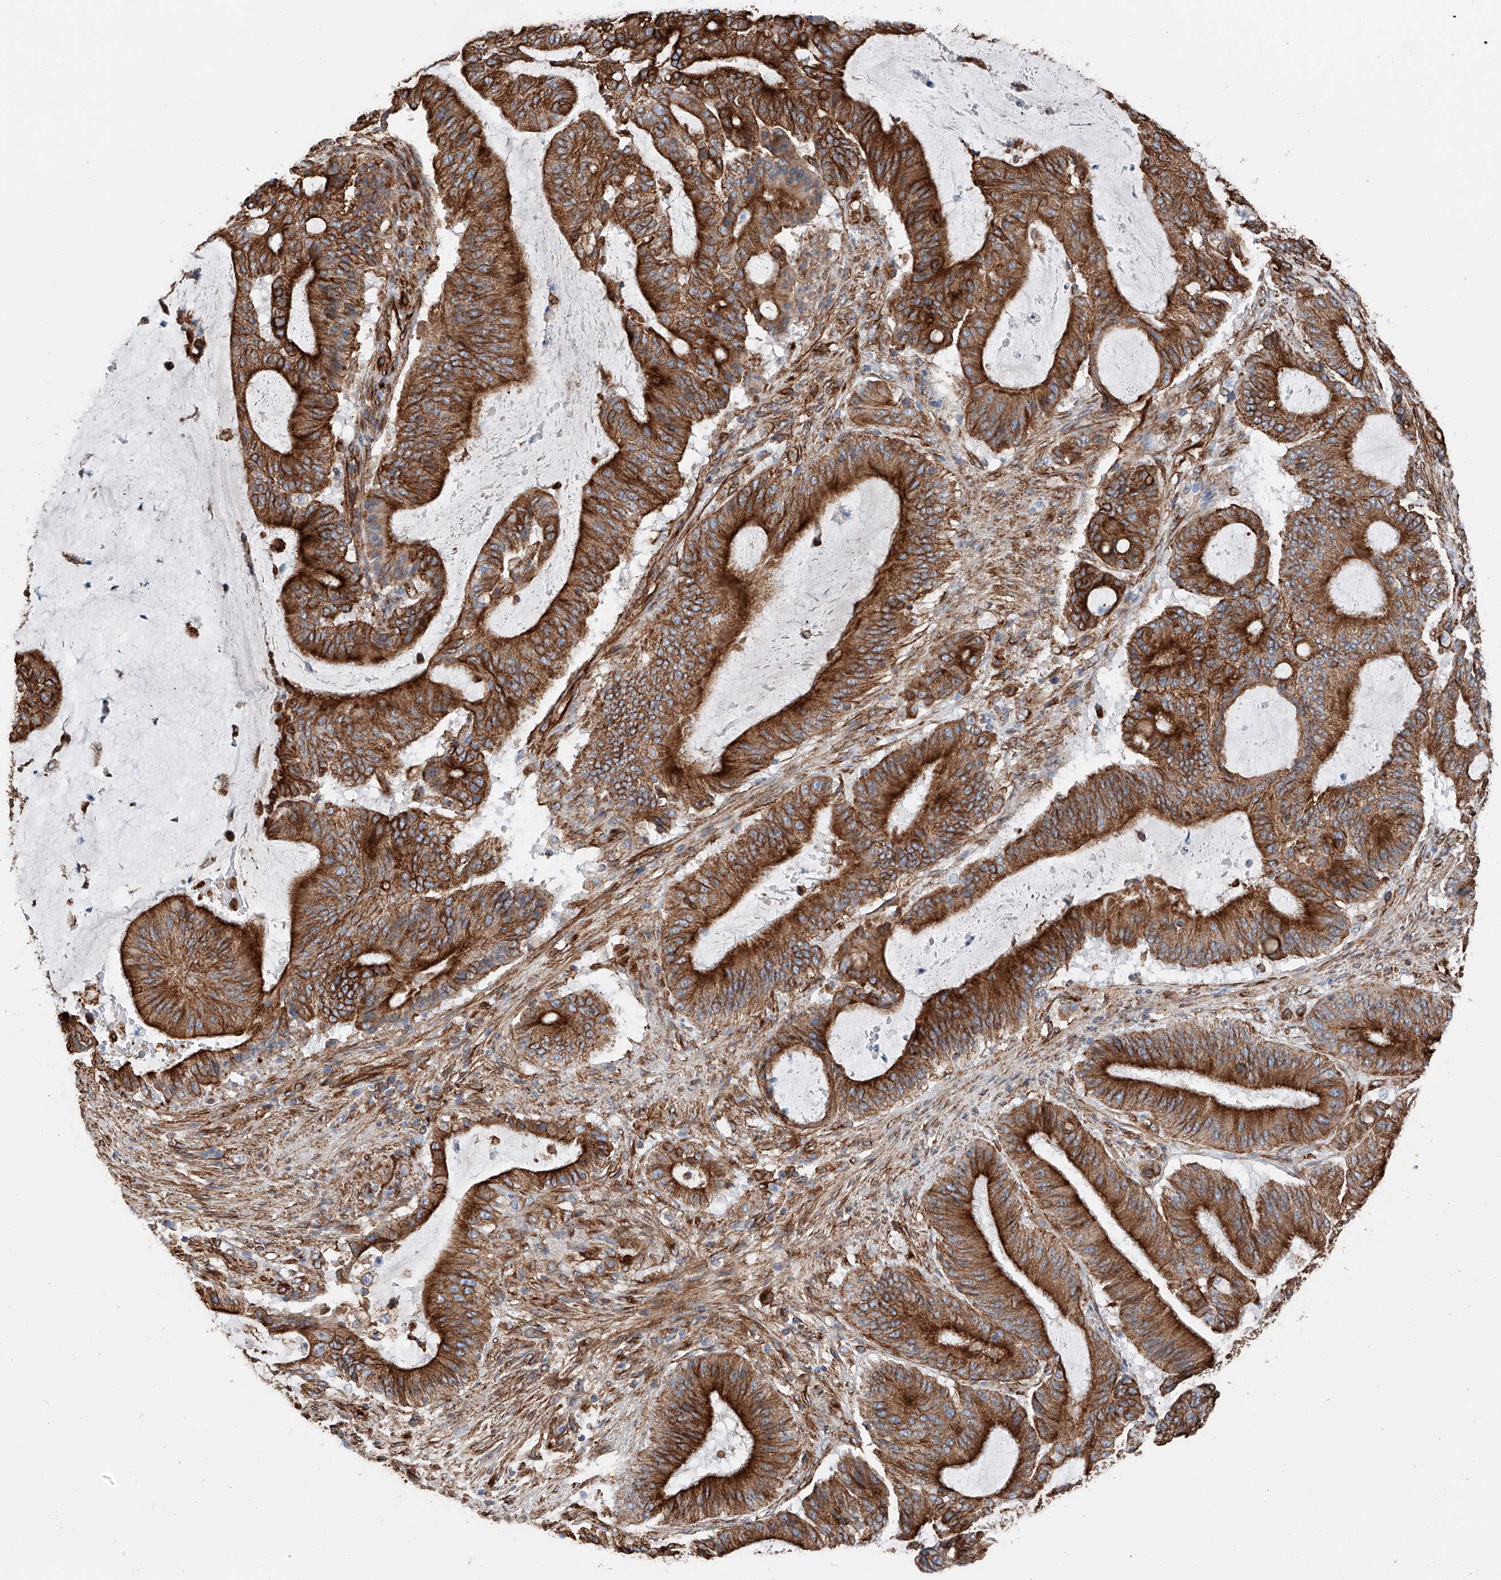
{"staining": {"intensity": "strong", "quantity": ">75%", "location": "cytoplasmic/membranous"}, "tissue": "liver cancer", "cell_type": "Tumor cells", "image_type": "cancer", "snomed": [{"axis": "morphology", "description": "Normal tissue, NOS"}, {"axis": "morphology", "description": "Cholangiocarcinoma"}, {"axis": "topography", "description": "Liver"}, {"axis": "topography", "description": "Peripheral nerve tissue"}], "caption": "Protein expression analysis of liver cancer reveals strong cytoplasmic/membranous expression in about >75% of tumor cells. (IHC, brightfield microscopy, high magnification).", "gene": "ZNF804A", "patient": {"sex": "female", "age": 73}}